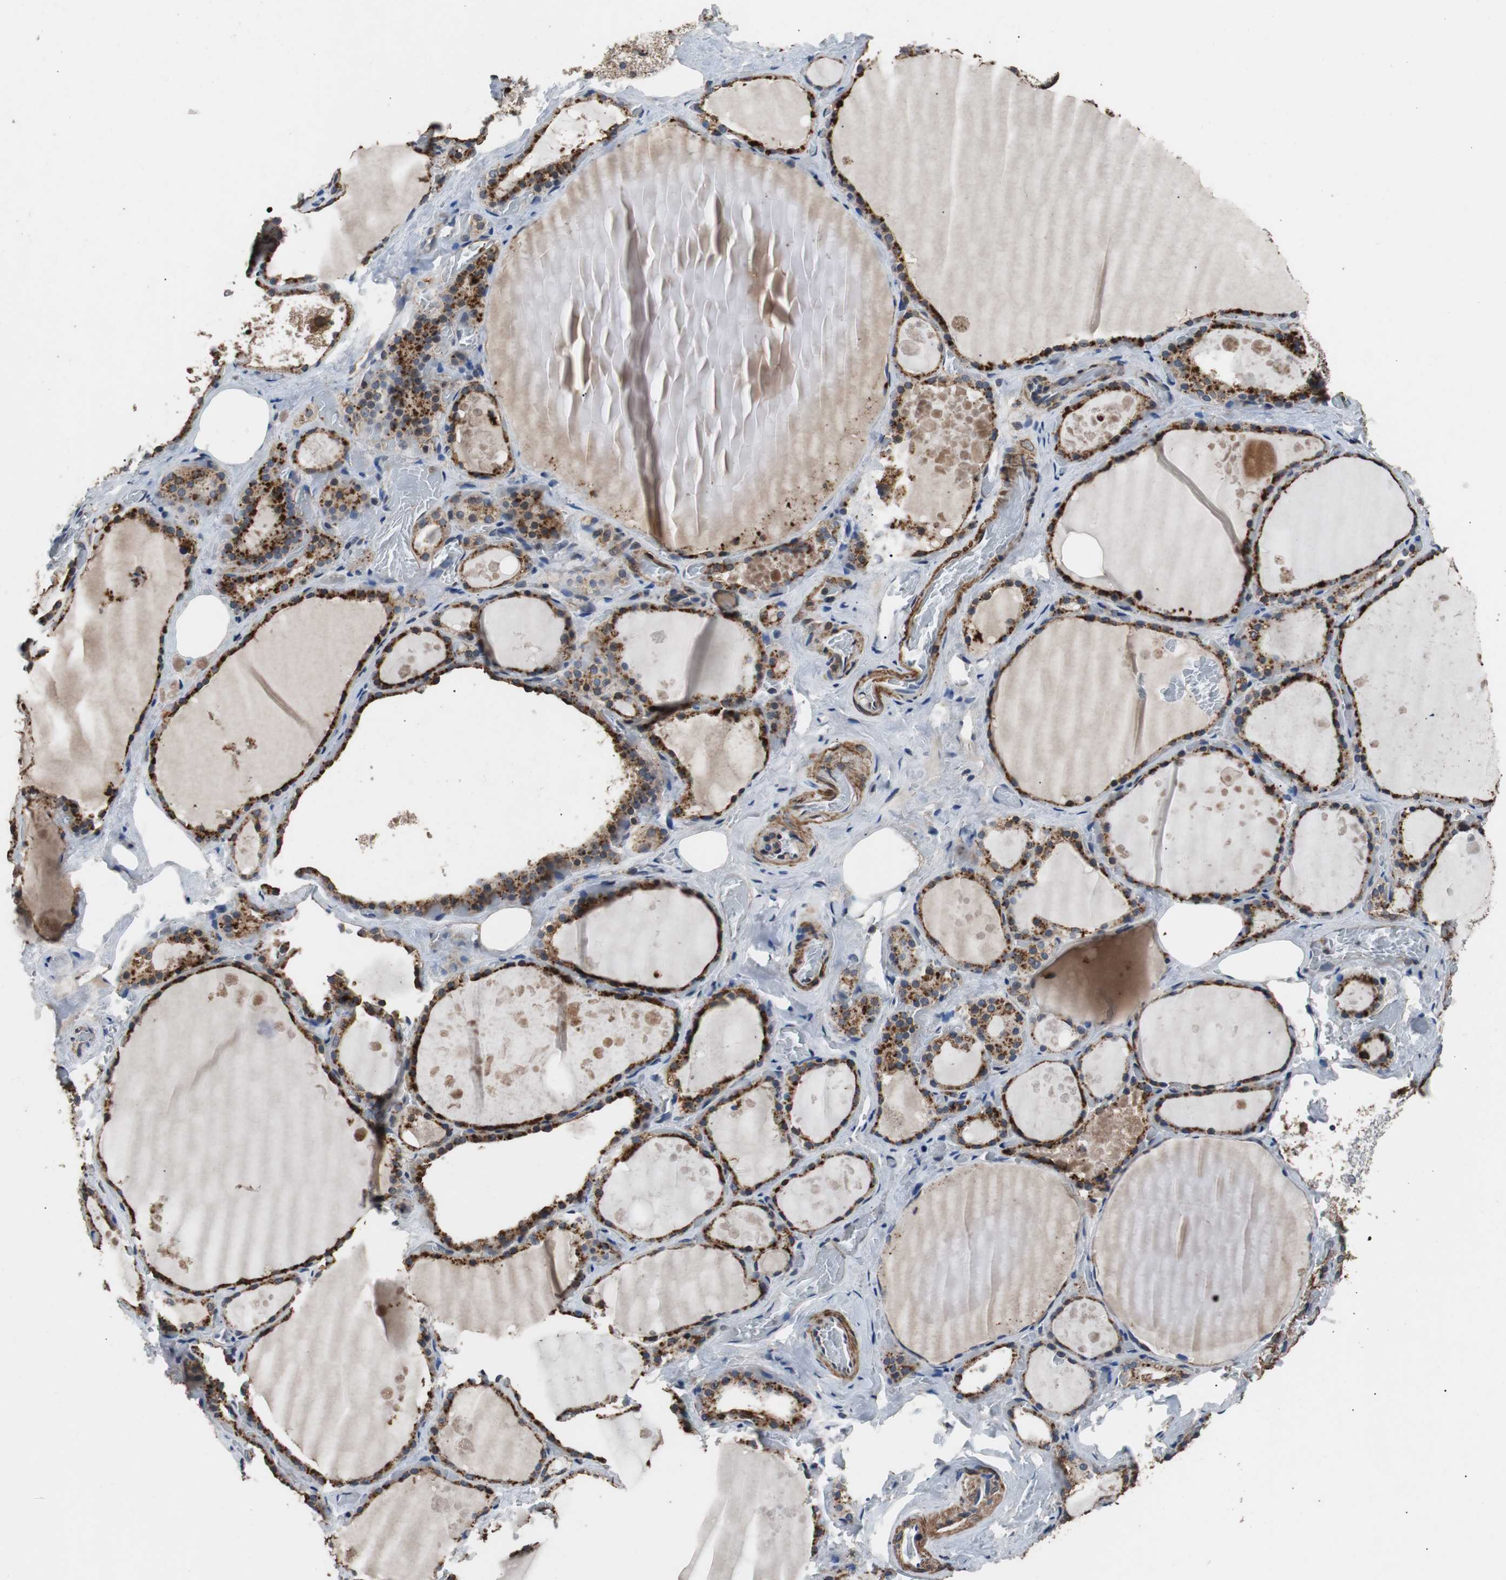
{"staining": {"intensity": "strong", "quantity": ">75%", "location": "cytoplasmic/membranous"}, "tissue": "thyroid gland", "cell_type": "Glandular cells", "image_type": "normal", "snomed": [{"axis": "morphology", "description": "Normal tissue, NOS"}, {"axis": "topography", "description": "Thyroid gland"}], "caption": "This image exhibits immunohistochemistry (IHC) staining of unremarkable human thyroid gland, with high strong cytoplasmic/membranous positivity in about >75% of glandular cells.", "gene": "PITRM1", "patient": {"sex": "male", "age": 61}}